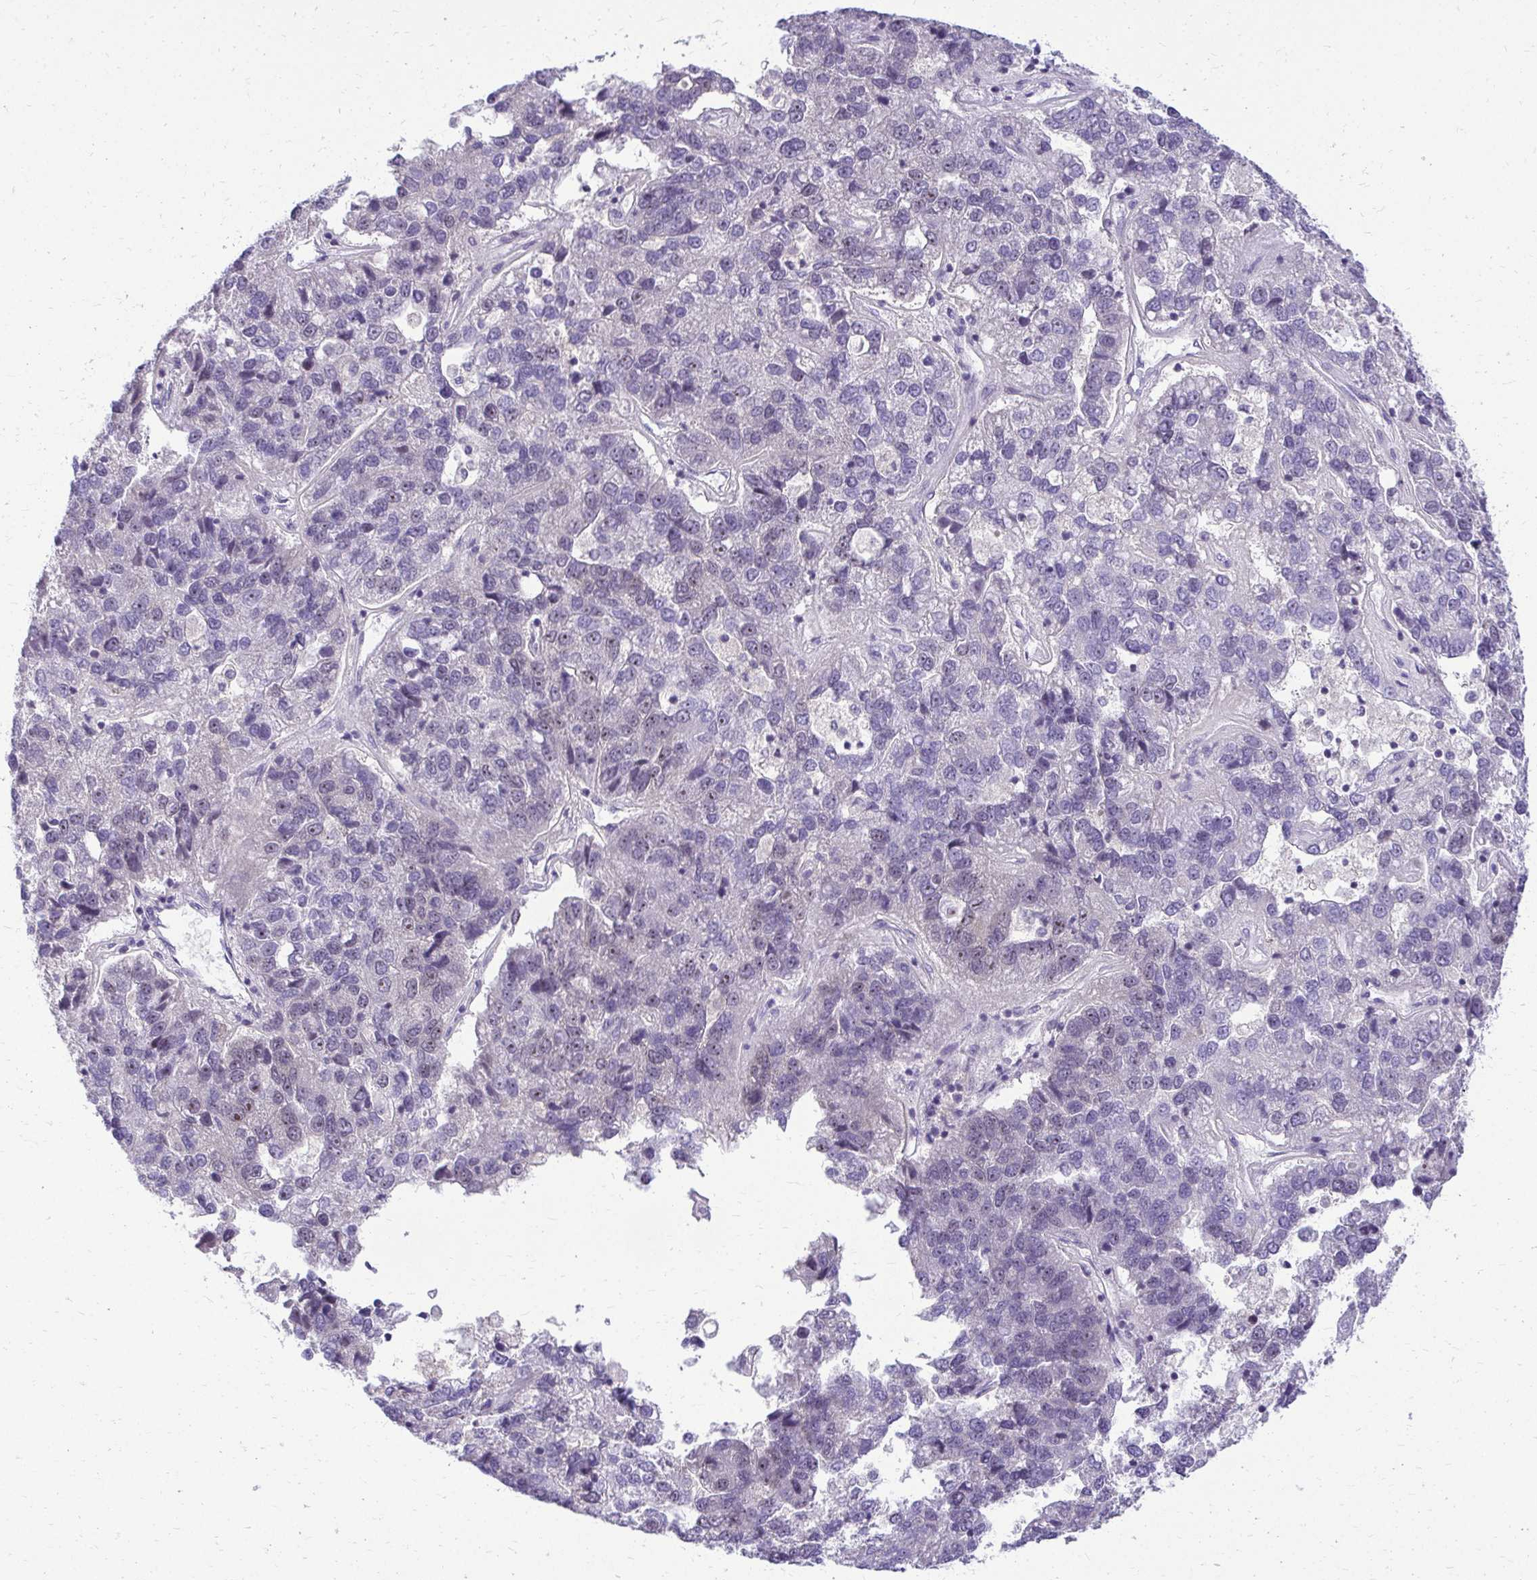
{"staining": {"intensity": "negative", "quantity": "none", "location": "none"}, "tissue": "pancreatic cancer", "cell_type": "Tumor cells", "image_type": "cancer", "snomed": [{"axis": "morphology", "description": "Adenocarcinoma, NOS"}, {"axis": "topography", "description": "Pancreas"}], "caption": "IHC image of neoplastic tissue: human pancreatic cancer (adenocarcinoma) stained with DAB reveals no significant protein staining in tumor cells.", "gene": "NIFK", "patient": {"sex": "female", "age": 61}}